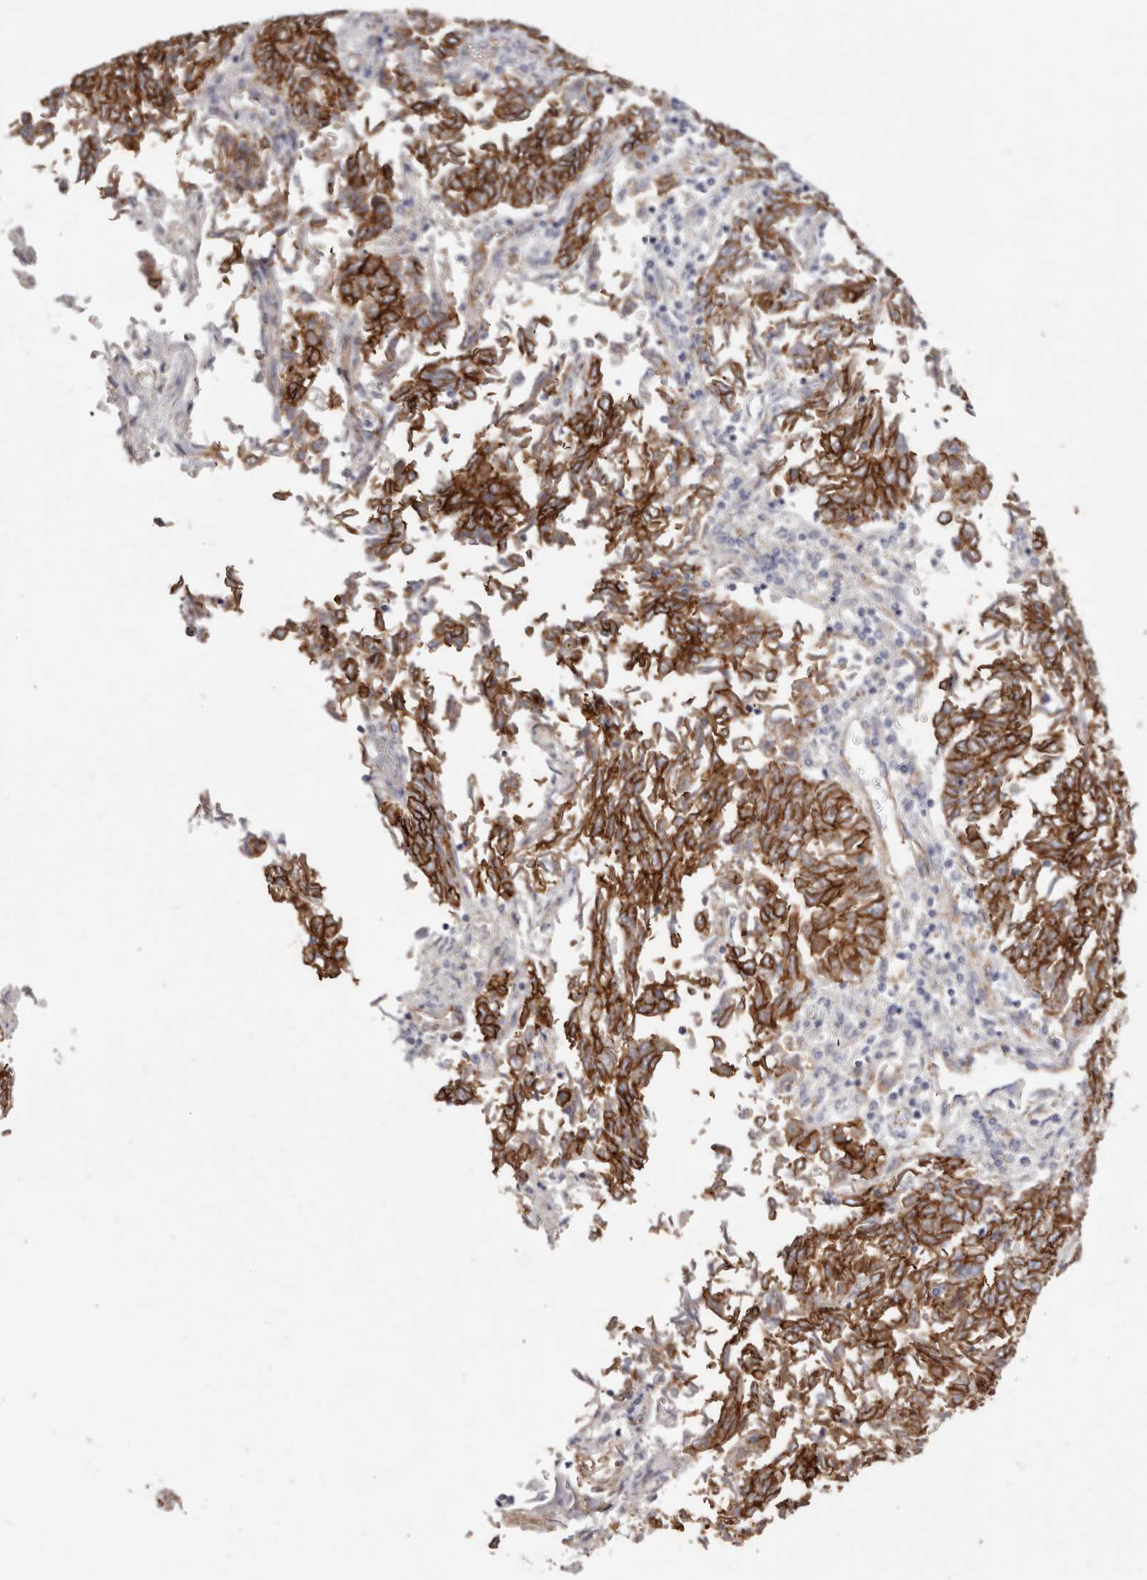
{"staining": {"intensity": "strong", "quantity": ">75%", "location": "cytoplasmic/membranous"}, "tissue": "endometrial cancer", "cell_type": "Tumor cells", "image_type": "cancer", "snomed": [{"axis": "morphology", "description": "Adenocarcinoma, NOS"}, {"axis": "topography", "description": "Endometrium"}], "caption": "Approximately >75% of tumor cells in endometrial cancer (adenocarcinoma) reveal strong cytoplasmic/membranous protein expression as visualized by brown immunohistochemical staining.", "gene": "CTNNB1", "patient": {"sex": "female", "age": 80}}